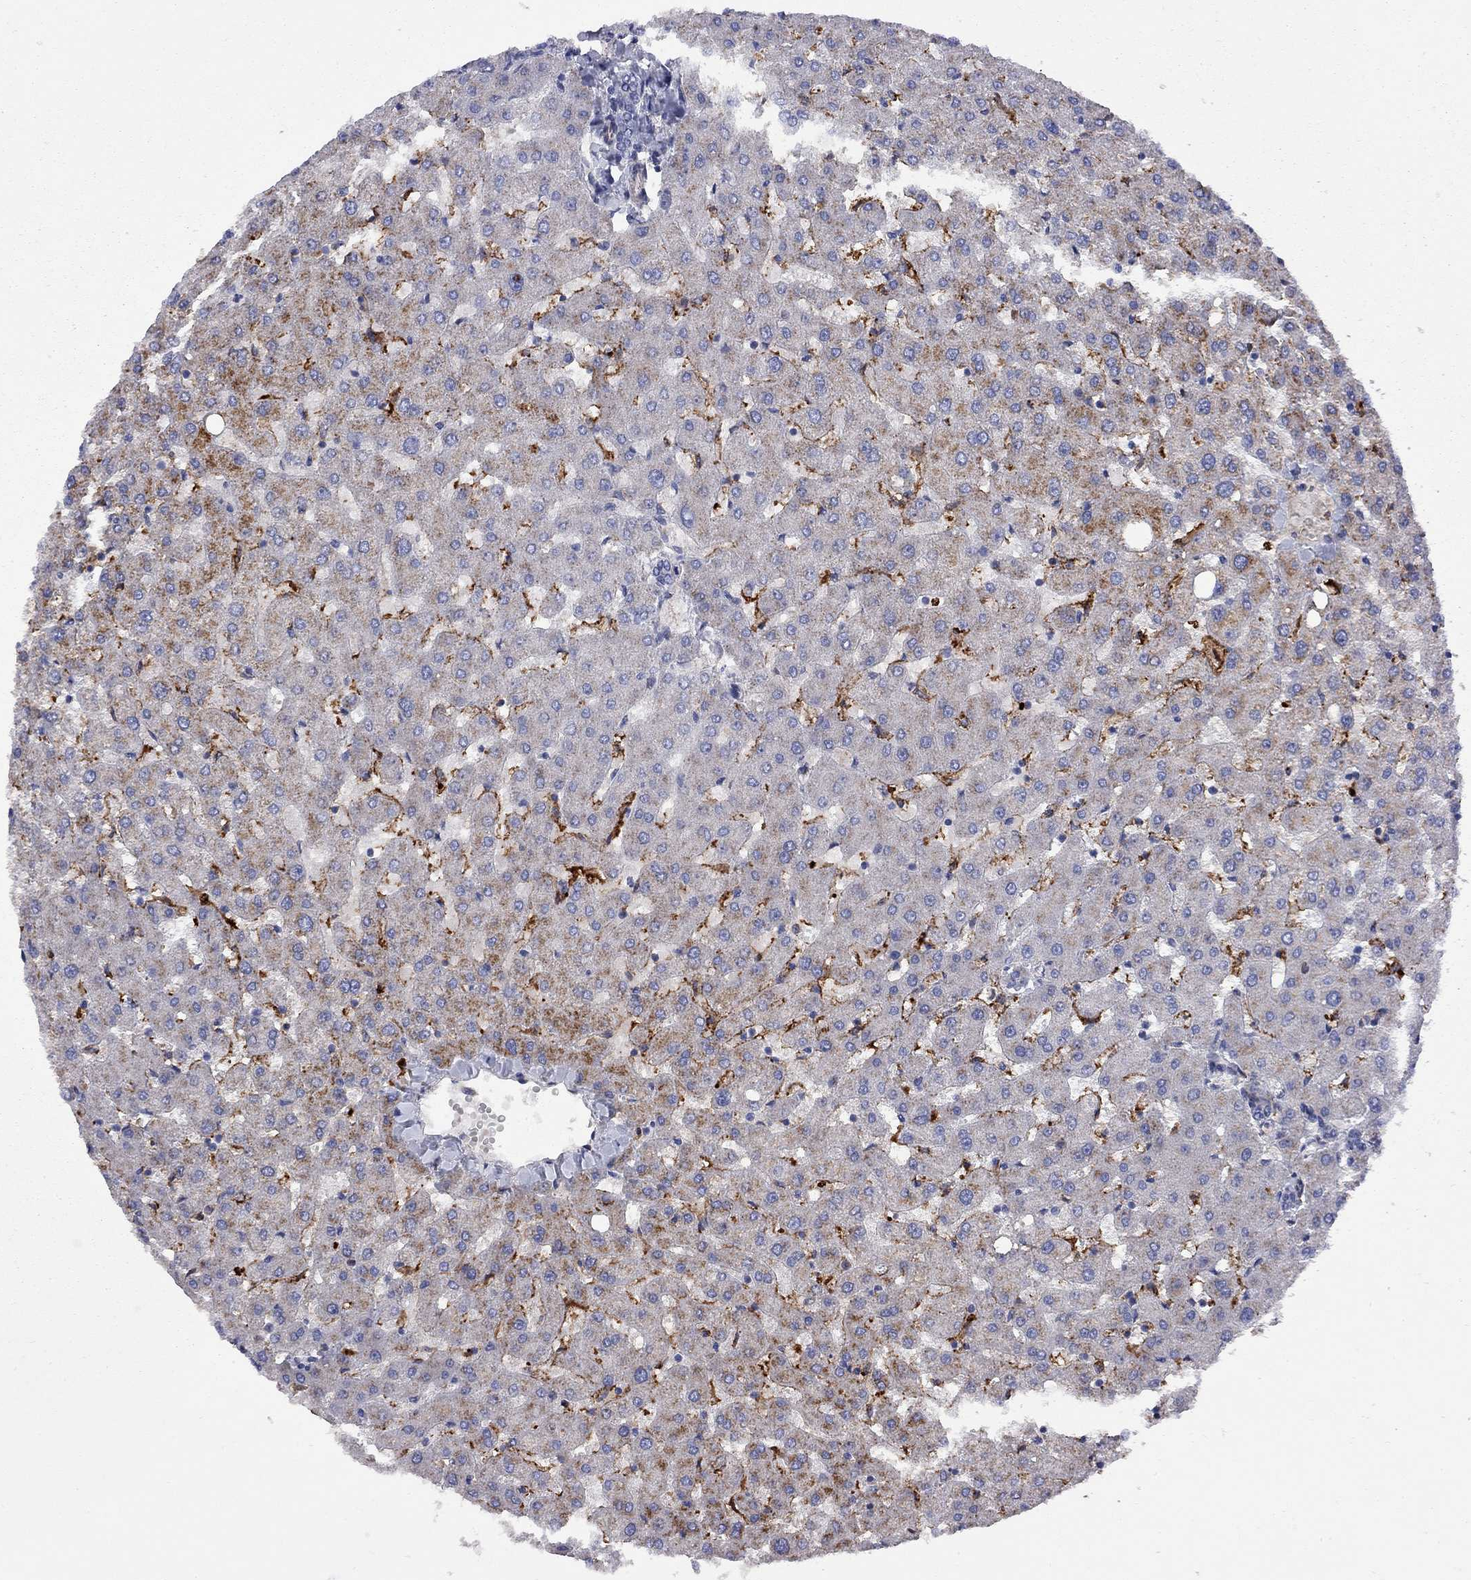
{"staining": {"intensity": "negative", "quantity": "none", "location": "none"}, "tissue": "liver", "cell_type": "Cholangiocytes", "image_type": "normal", "snomed": [{"axis": "morphology", "description": "Normal tissue, NOS"}, {"axis": "topography", "description": "Liver"}], "caption": "DAB immunohistochemical staining of normal human liver displays no significant staining in cholangiocytes.", "gene": "MTHFR", "patient": {"sex": "female", "age": 50}}